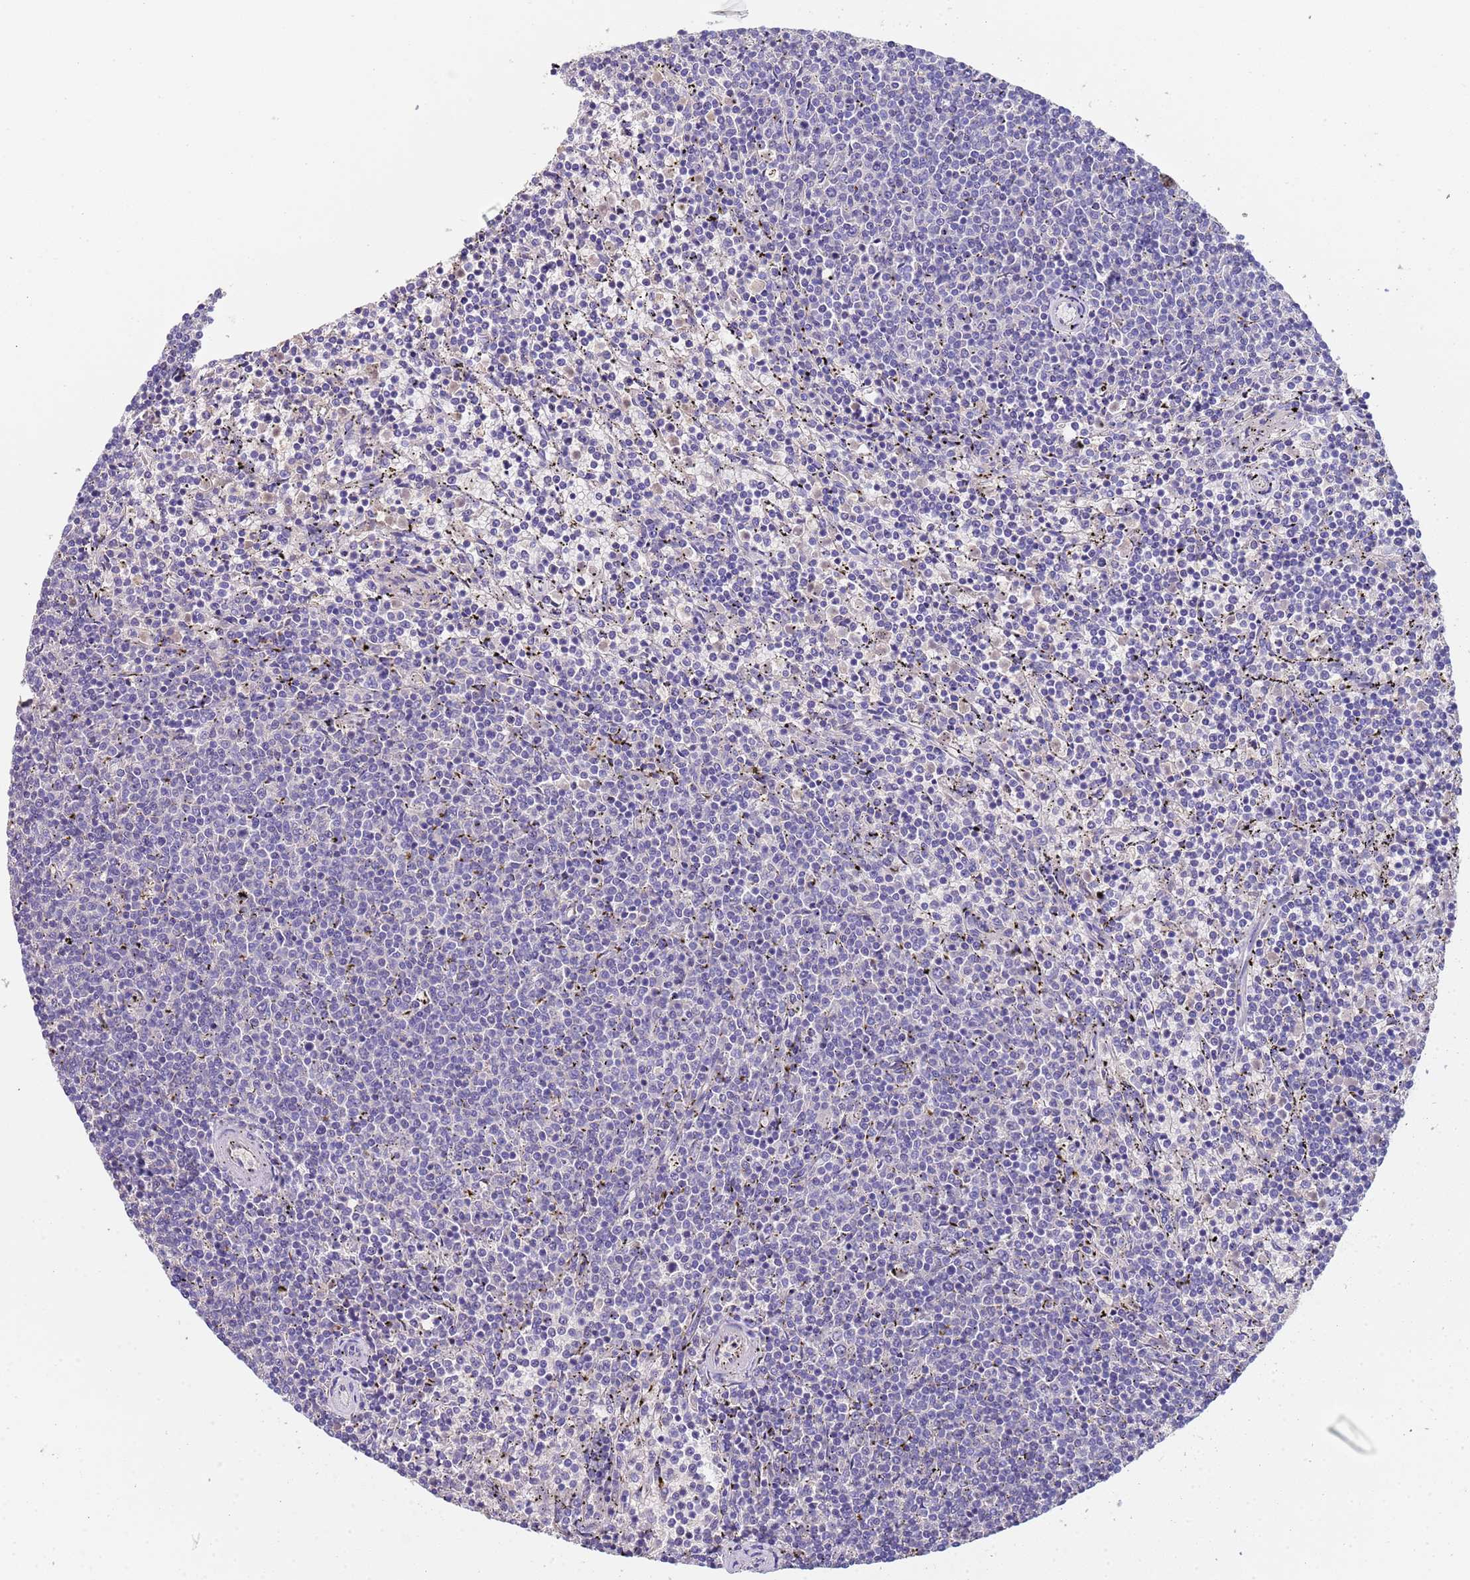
{"staining": {"intensity": "negative", "quantity": "none", "location": "none"}, "tissue": "lymphoma", "cell_type": "Tumor cells", "image_type": "cancer", "snomed": [{"axis": "morphology", "description": "Malignant lymphoma, non-Hodgkin's type, Low grade"}, {"axis": "topography", "description": "Spleen"}], "caption": "DAB (3,3'-diaminobenzidine) immunohistochemical staining of low-grade malignant lymphoma, non-Hodgkin's type demonstrates no significant positivity in tumor cells. Nuclei are stained in blue.", "gene": "SLC24A3", "patient": {"sex": "female", "age": 50}}